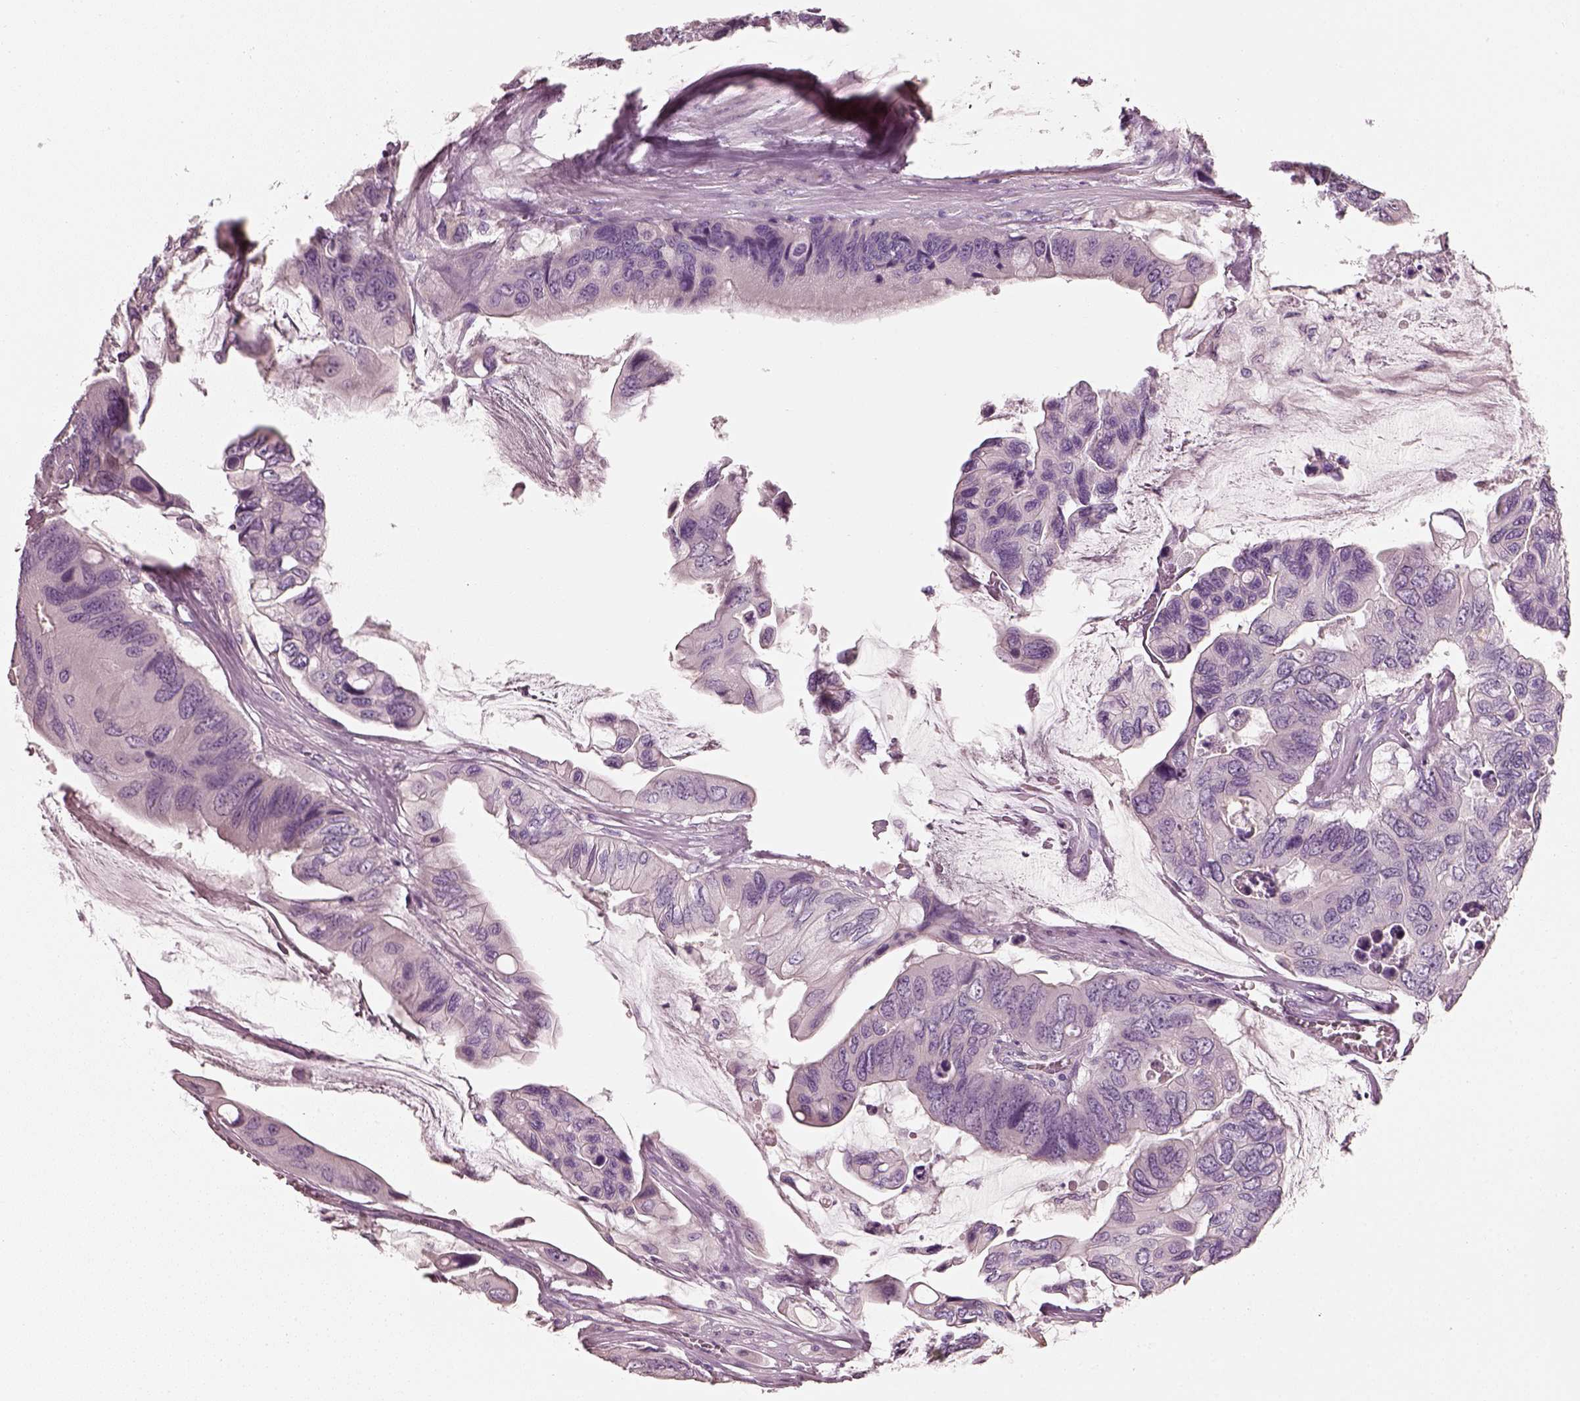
{"staining": {"intensity": "negative", "quantity": "none", "location": "none"}, "tissue": "colorectal cancer", "cell_type": "Tumor cells", "image_type": "cancer", "snomed": [{"axis": "morphology", "description": "Adenocarcinoma, NOS"}, {"axis": "topography", "description": "Rectum"}], "caption": "A photomicrograph of human colorectal cancer (adenocarcinoma) is negative for staining in tumor cells.", "gene": "PNOC", "patient": {"sex": "male", "age": 63}}